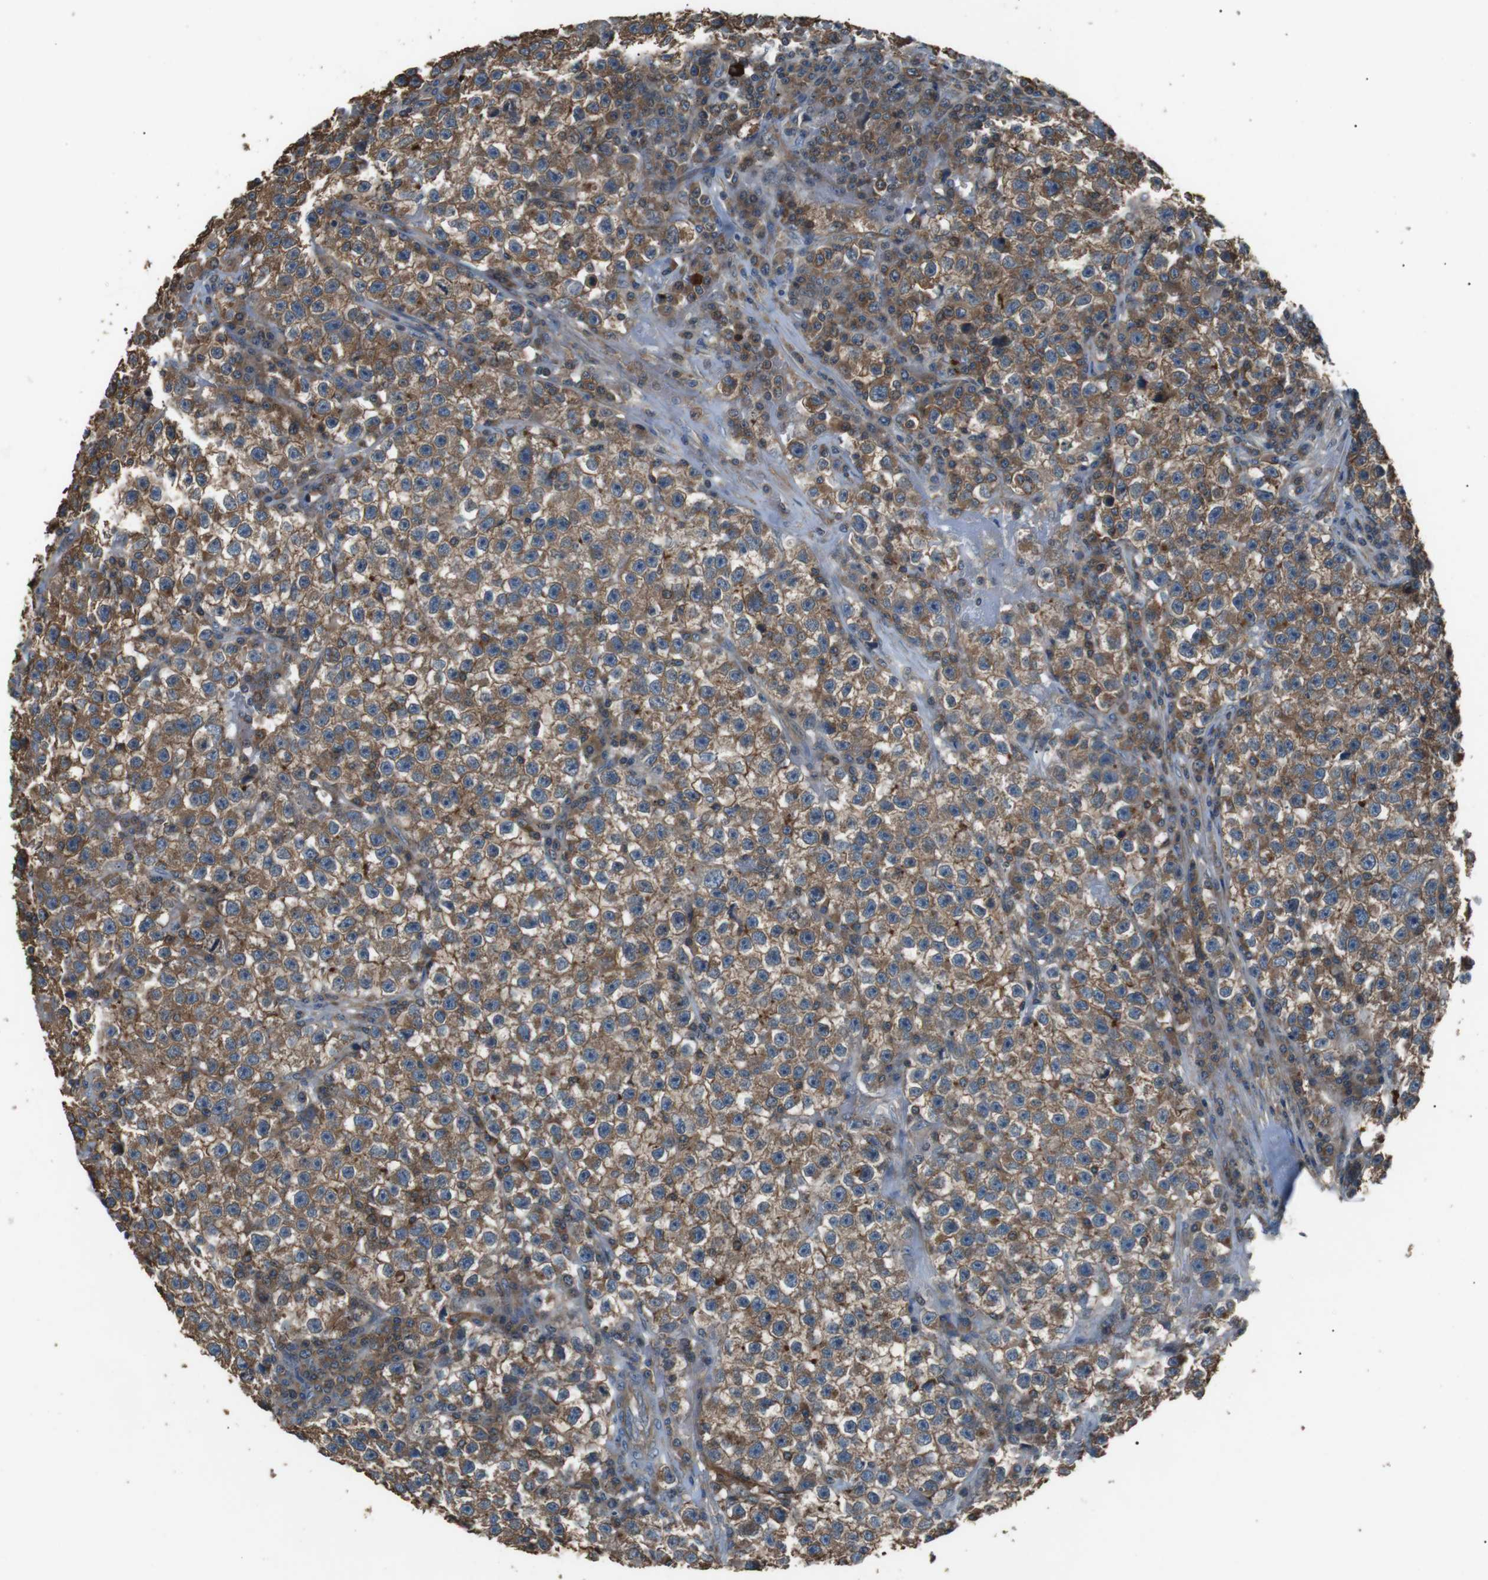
{"staining": {"intensity": "moderate", "quantity": ">75%", "location": "cytoplasmic/membranous"}, "tissue": "testis cancer", "cell_type": "Tumor cells", "image_type": "cancer", "snomed": [{"axis": "morphology", "description": "Seminoma, NOS"}, {"axis": "topography", "description": "Testis"}], "caption": "IHC histopathology image of testis seminoma stained for a protein (brown), which exhibits medium levels of moderate cytoplasmic/membranous staining in about >75% of tumor cells.", "gene": "GPR161", "patient": {"sex": "male", "age": 22}}